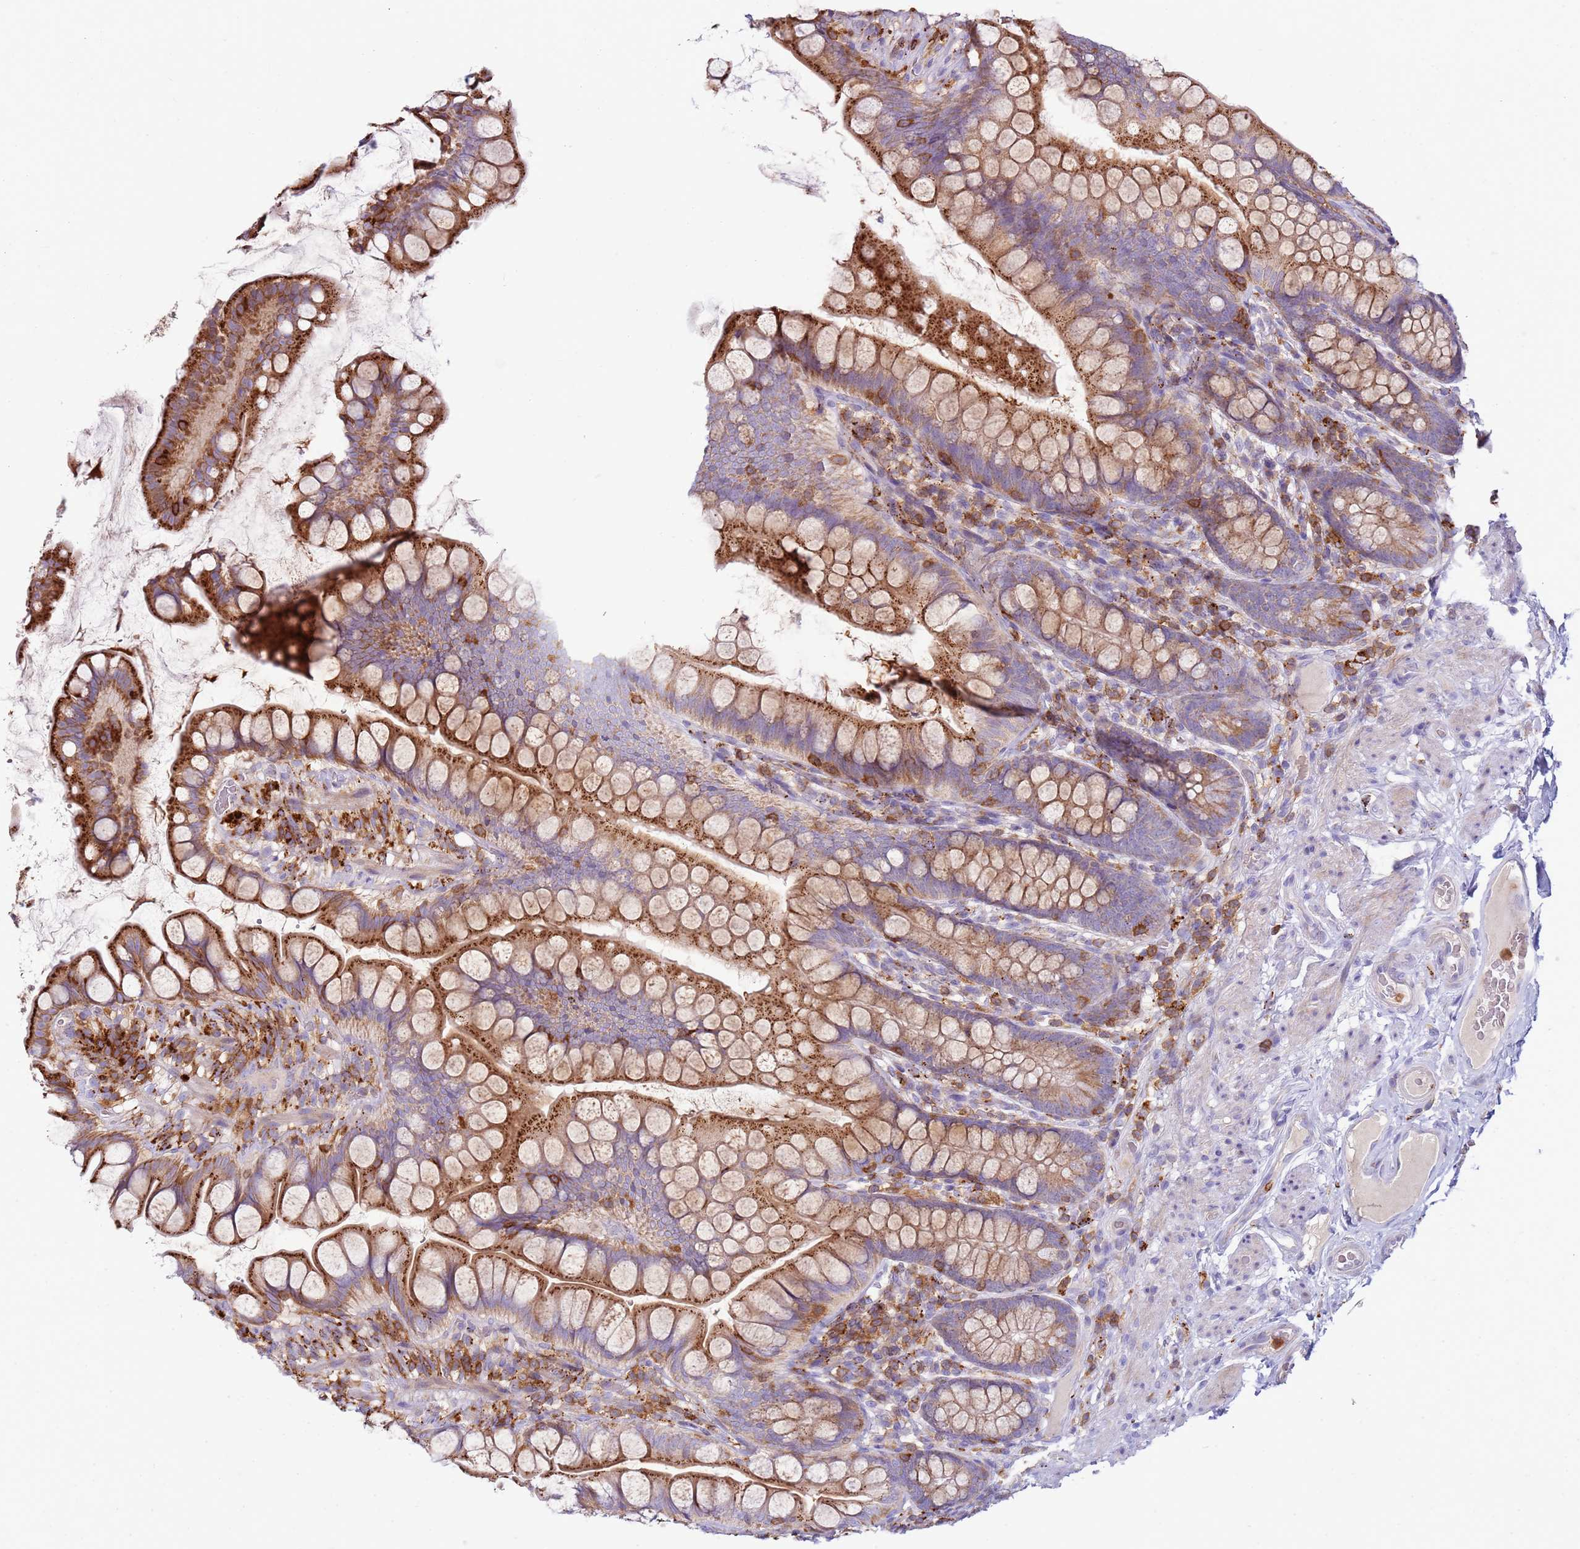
{"staining": {"intensity": "strong", "quantity": ">75%", "location": "cytoplasmic/membranous"}, "tissue": "small intestine", "cell_type": "Glandular cells", "image_type": "normal", "snomed": [{"axis": "morphology", "description": "Normal tissue, NOS"}, {"axis": "topography", "description": "Small intestine"}], "caption": "Small intestine stained with immunohistochemistry (IHC) displays strong cytoplasmic/membranous expression in approximately >75% of glandular cells.", "gene": "TTPAL", "patient": {"sex": "male", "age": 70}}